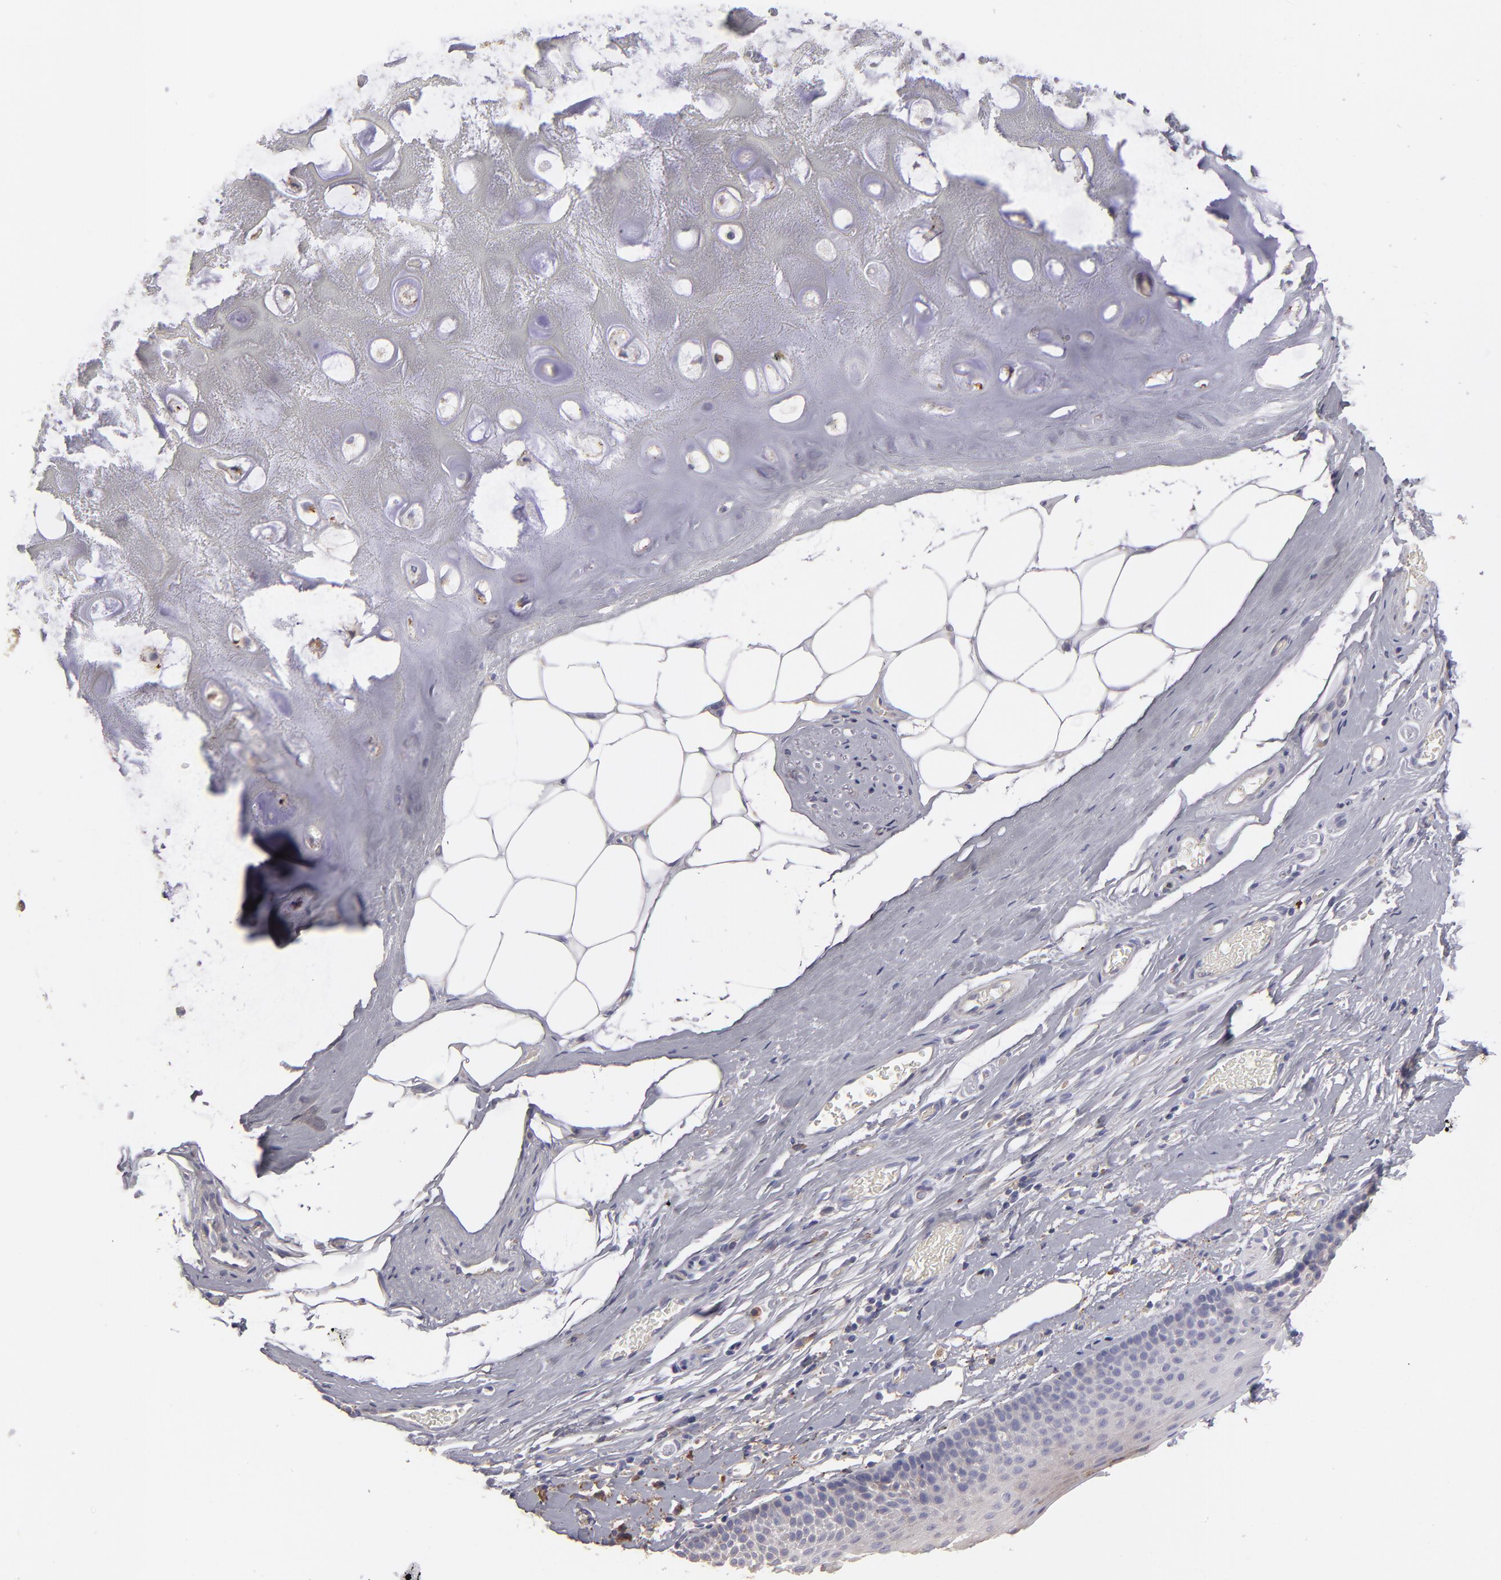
{"staining": {"intensity": "weak", "quantity": "25%-75%", "location": "cytoplasmic/membranous"}, "tissue": "nasopharynx", "cell_type": "Respiratory epithelial cells", "image_type": "normal", "snomed": [{"axis": "morphology", "description": "Normal tissue, NOS"}, {"axis": "topography", "description": "Nasopharynx"}], "caption": "This image exhibits unremarkable nasopharynx stained with immunohistochemistry (IHC) to label a protein in brown. The cytoplasmic/membranous of respiratory epithelial cells show weak positivity for the protein. Nuclei are counter-stained blue.", "gene": "CALR", "patient": {"sex": "male", "age": 56}}